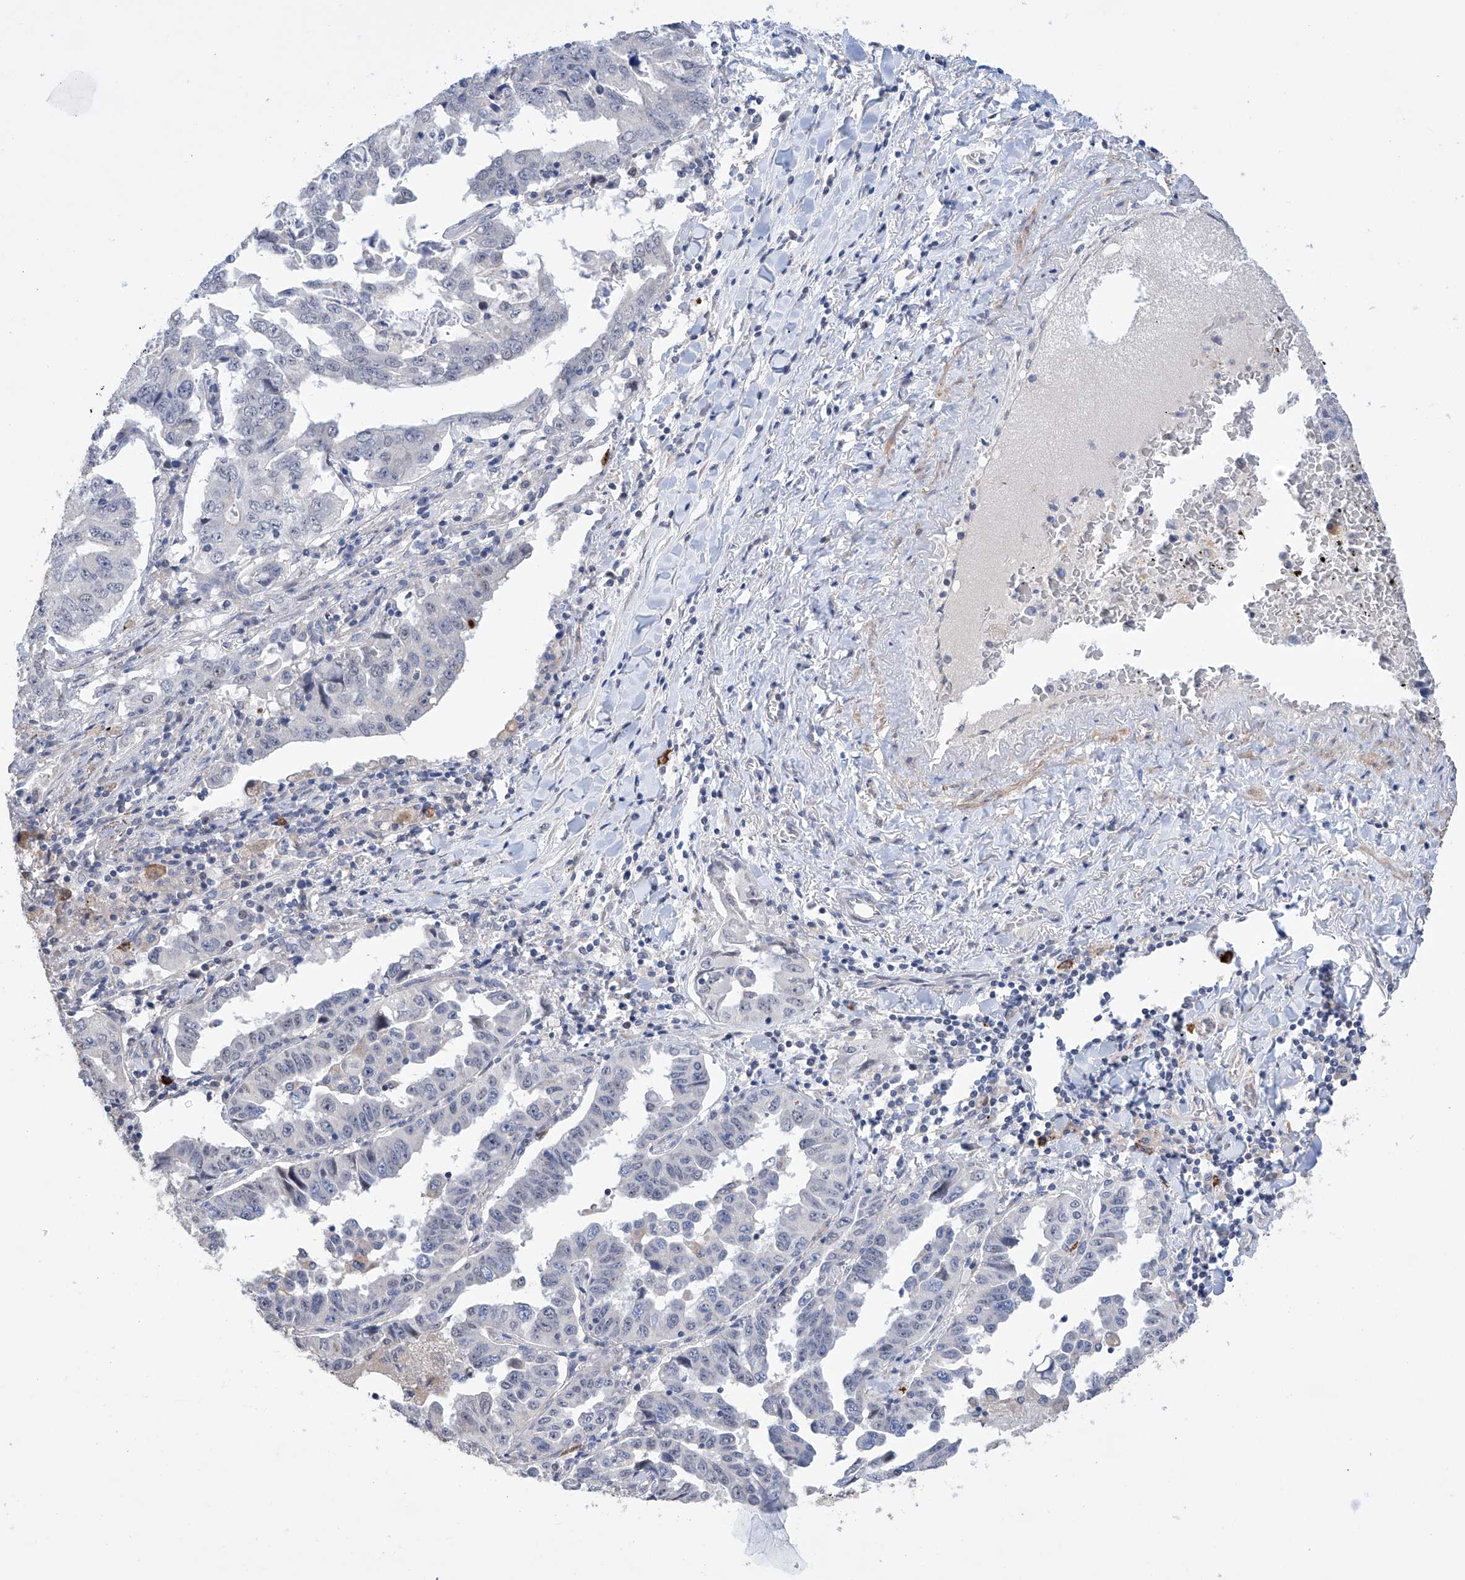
{"staining": {"intensity": "negative", "quantity": "none", "location": "none"}, "tissue": "lung cancer", "cell_type": "Tumor cells", "image_type": "cancer", "snomed": [{"axis": "morphology", "description": "Adenocarcinoma, NOS"}, {"axis": "topography", "description": "Lung"}], "caption": "This is an immunohistochemistry histopathology image of human lung cancer (adenocarcinoma). There is no positivity in tumor cells.", "gene": "AFG1L", "patient": {"sex": "female", "age": 51}}